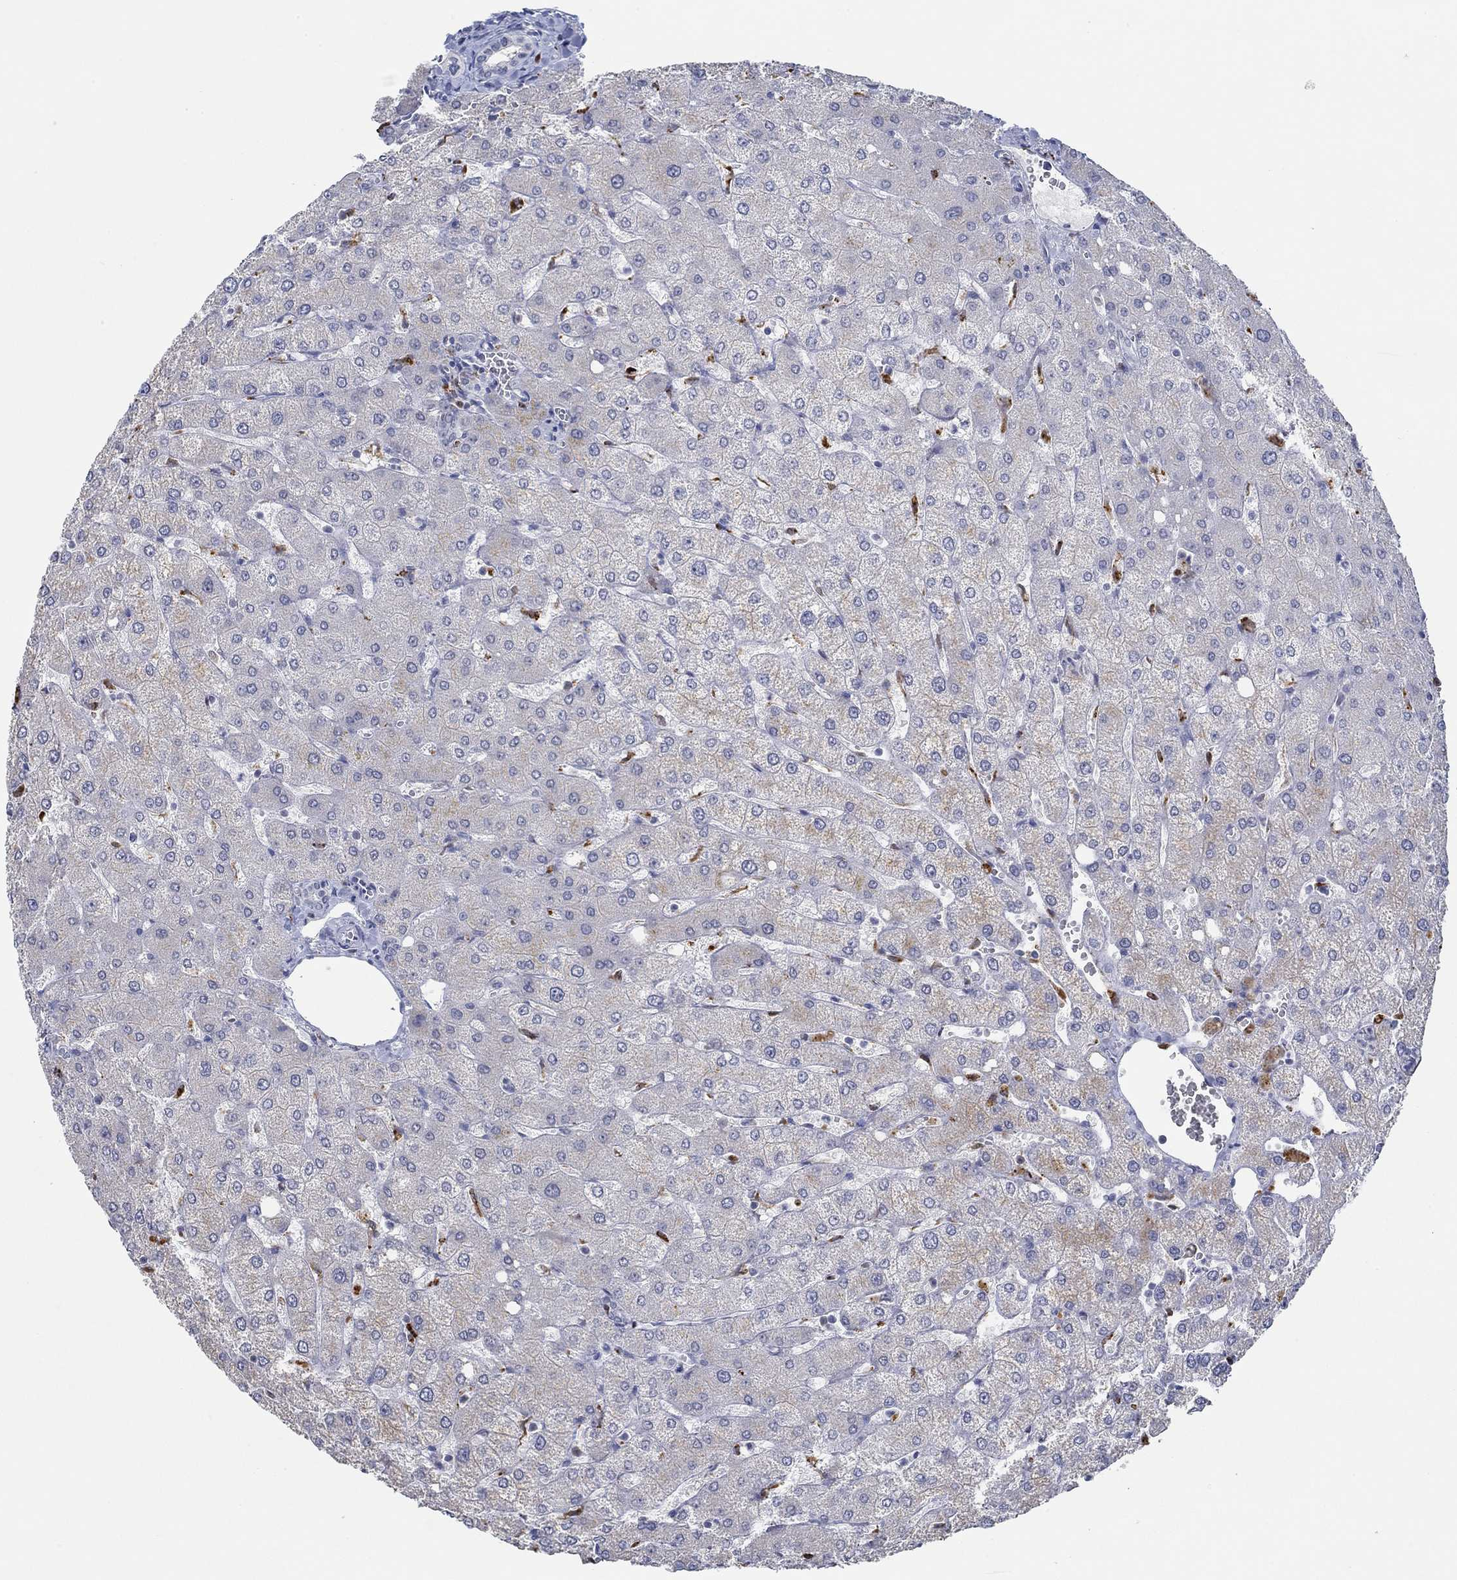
{"staining": {"intensity": "negative", "quantity": "none", "location": "none"}, "tissue": "liver", "cell_type": "Cholangiocytes", "image_type": "normal", "snomed": [{"axis": "morphology", "description": "Normal tissue, NOS"}, {"axis": "topography", "description": "Liver"}], "caption": "This histopathology image is of benign liver stained with immunohistochemistry (IHC) to label a protein in brown with the nuclei are counter-stained blue. There is no staining in cholangiocytes.", "gene": "GATA2", "patient": {"sex": "female", "age": 54}}